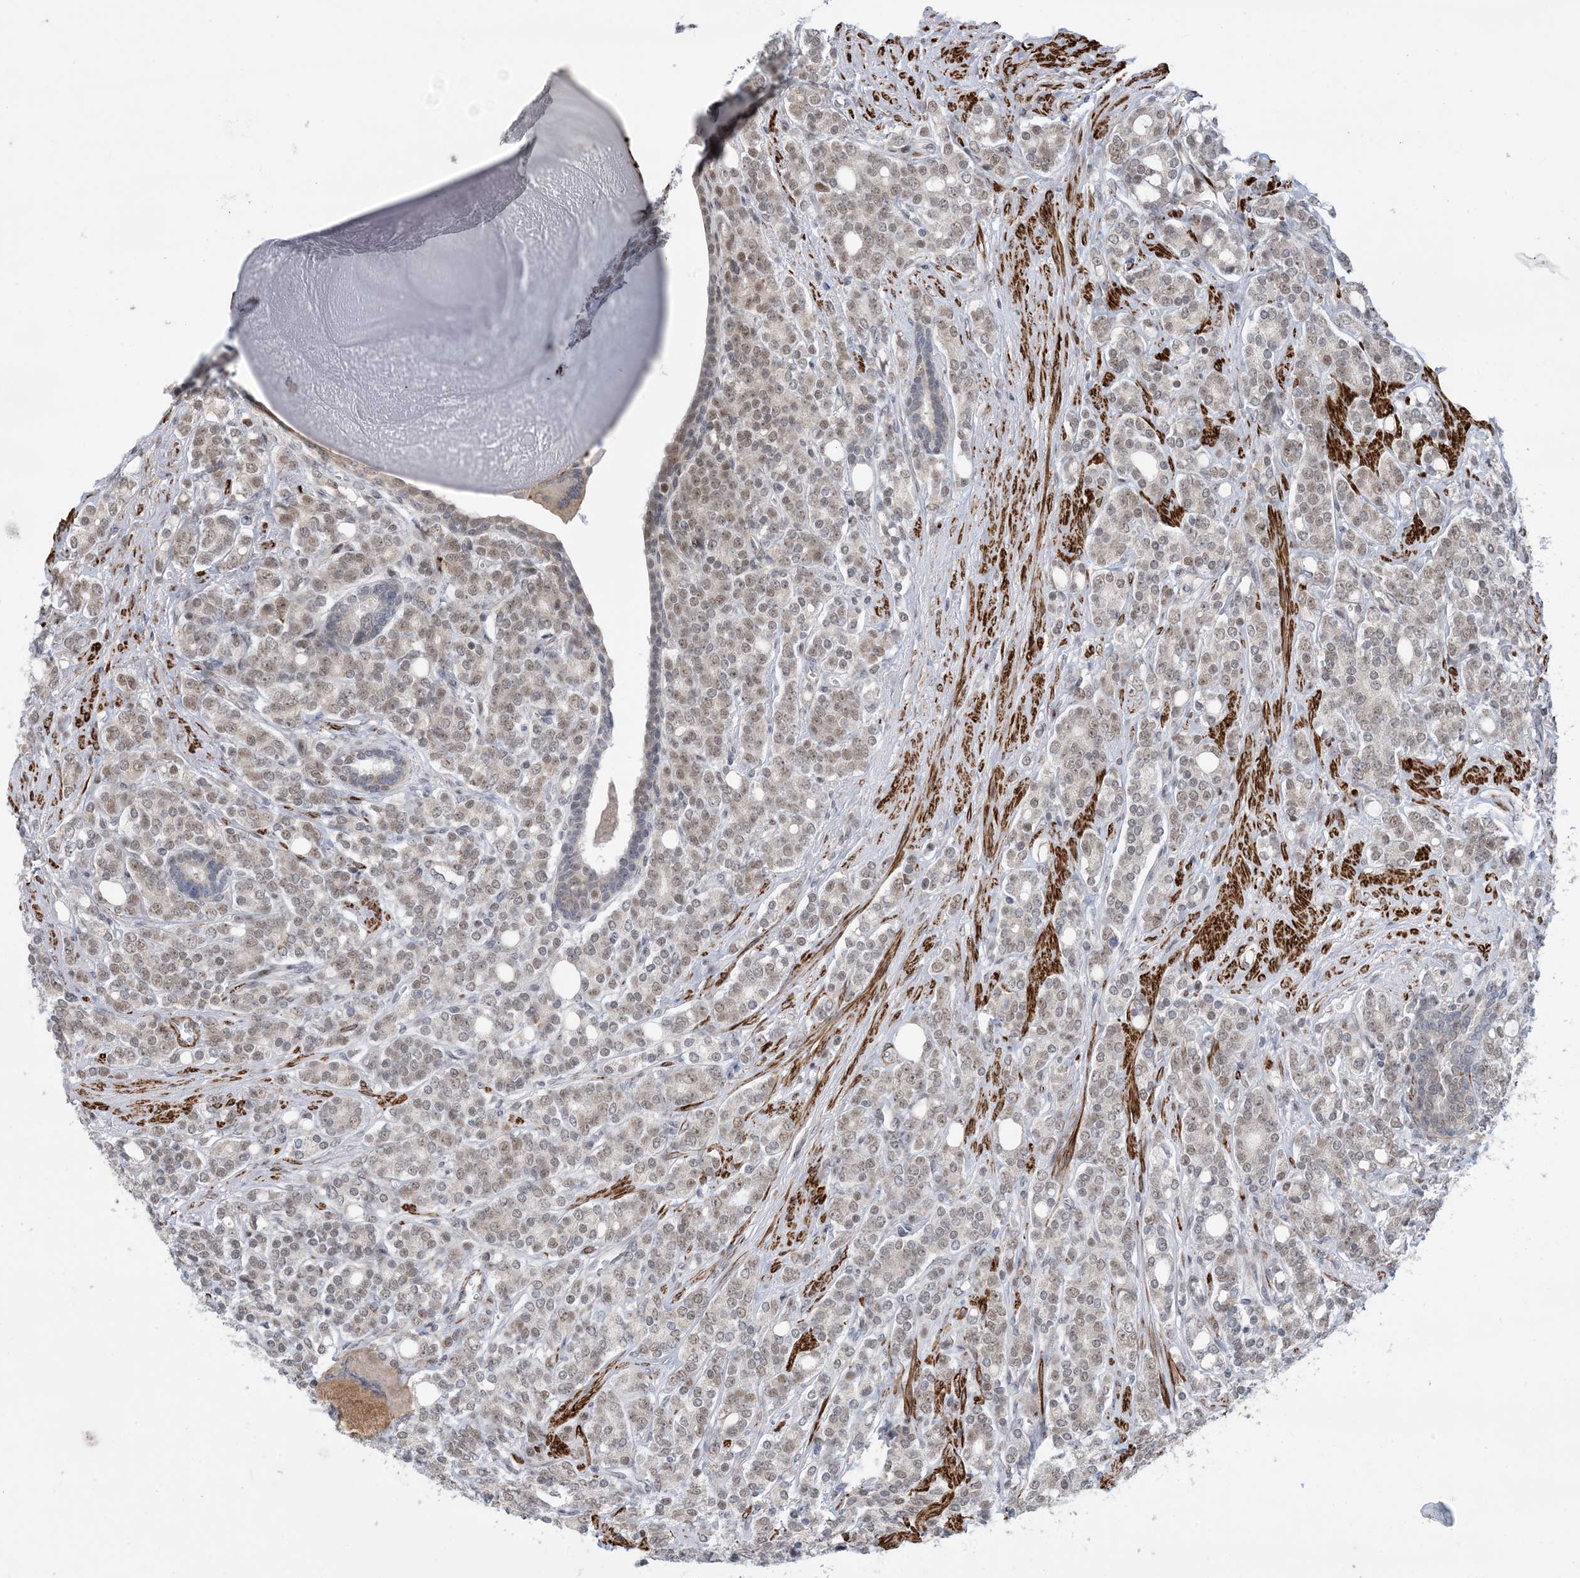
{"staining": {"intensity": "weak", "quantity": ">75%", "location": "nuclear"}, "tissue": "prostate cancer", "cell_type": "Tumor cells", "image_type": "cancer", "snomed": [{"axis": "morphology", "description": "Adenocarcinoma, High grade"}, {"axis": "topography", "description": "Prostate"}], "caption": "Approximately >75% of tumor cells in prostate cancer show weak nuclear protein expression as visualized by brown immunohistochemical staining.", "gene": "ZNF8", "patient": {"sex": "male", "age": 62}}